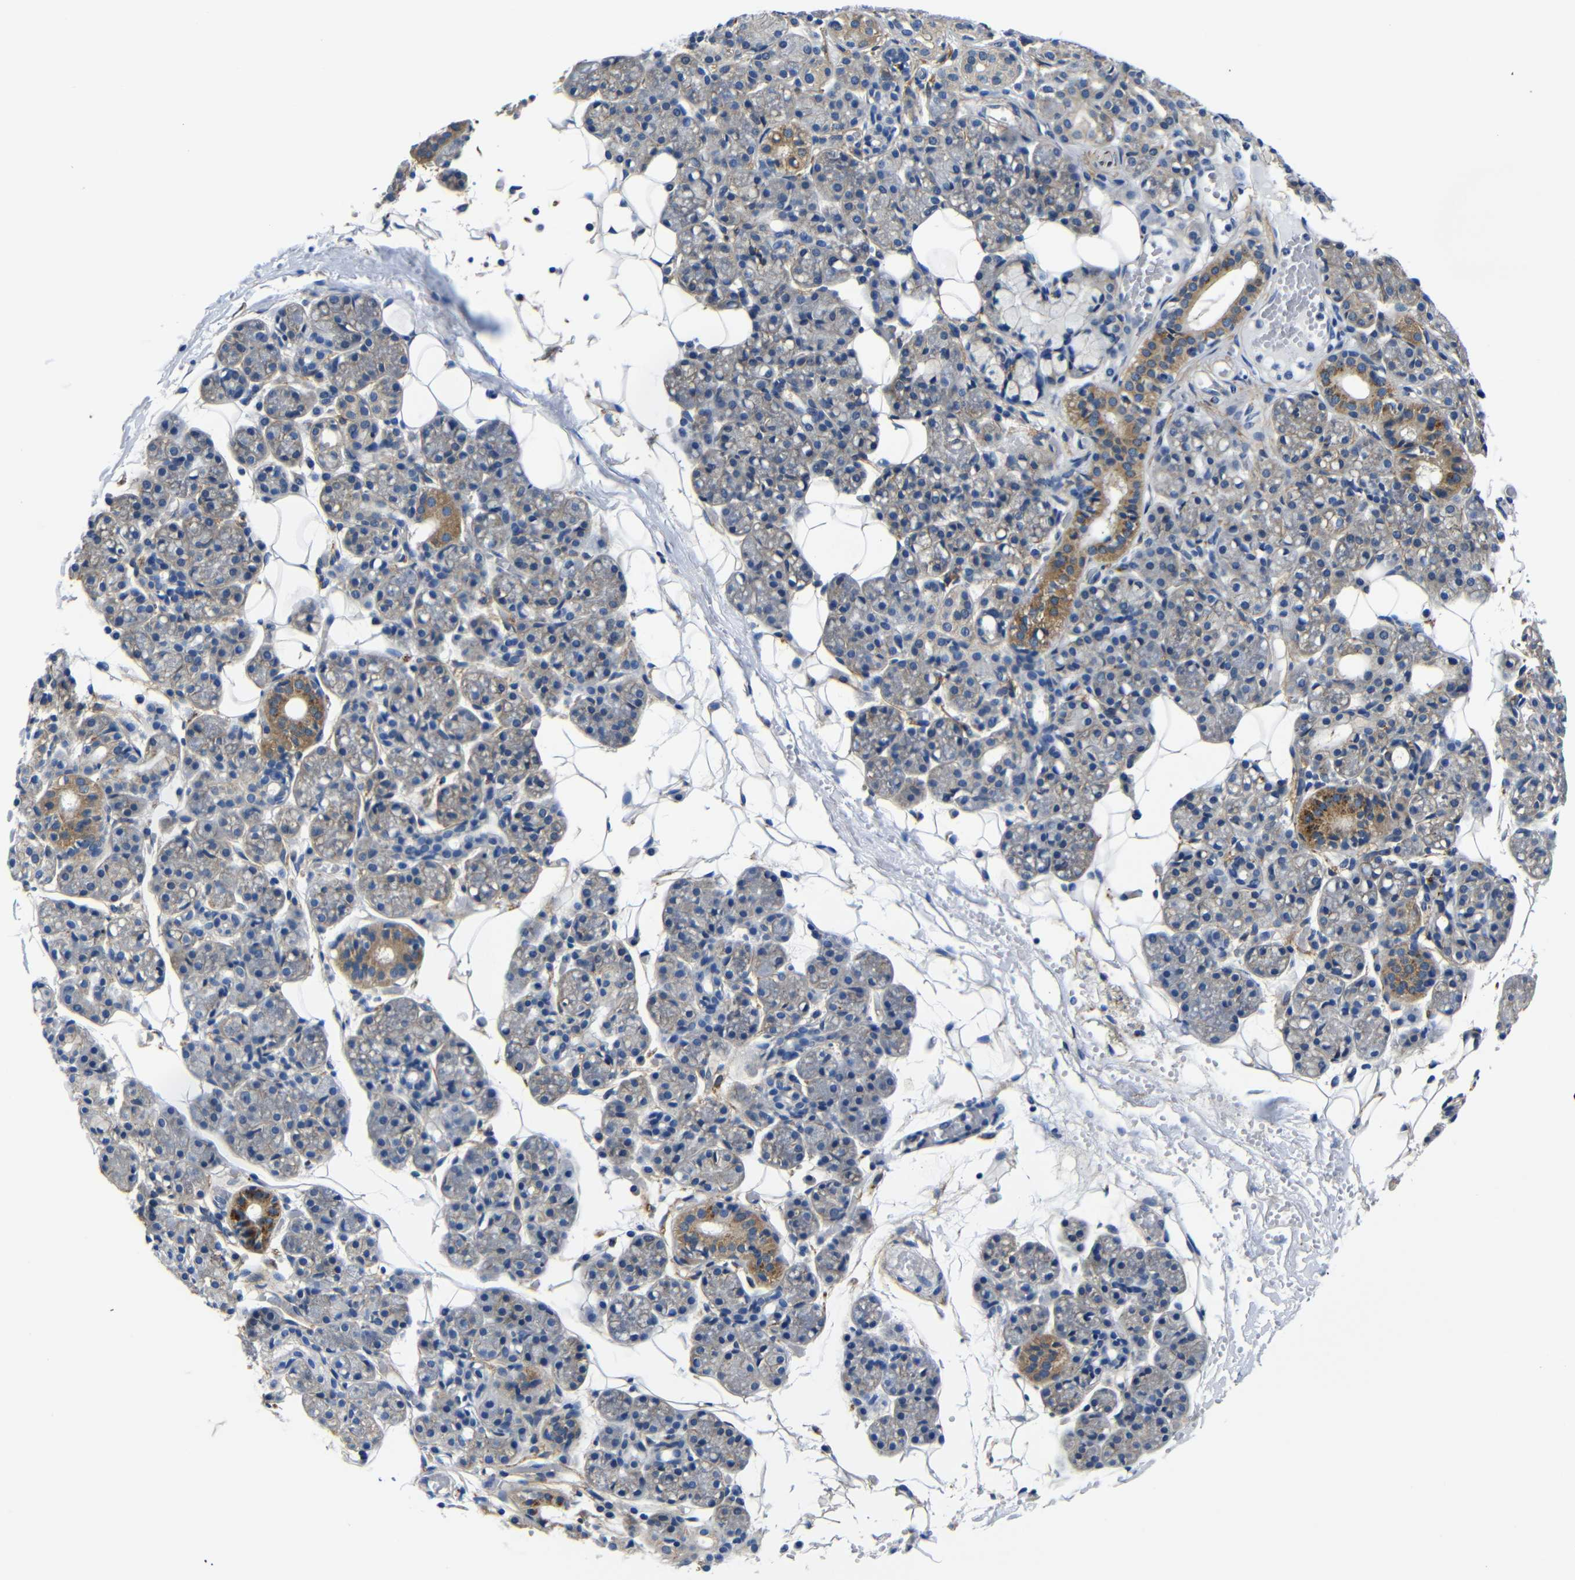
{"staining": {"intensity": "moderate", "quantity": "<25%", "location": "cytoplasmic/membranous"}, "tissue": "salivary gland", "cell_type": "Glandular cells", "image_type": "normal", "snomed": [{"axis": "morphology", "description": "Normal tissue, NOS"}, {"axis": "topography", "description": "Salivary gland"}], "caption": "Immunohistochemical staining of unremarkable salivary gland demonstrates moderate cytoplasmic/membranous protein positivity in approximately <25% of glandular cells. (Stains: DAB in brown, nuclei in blue, Microscopy: brightfield microscopy at high magnification).", "gene": "GIMAP2", "patient": {"sex": "male", "age": 63}}